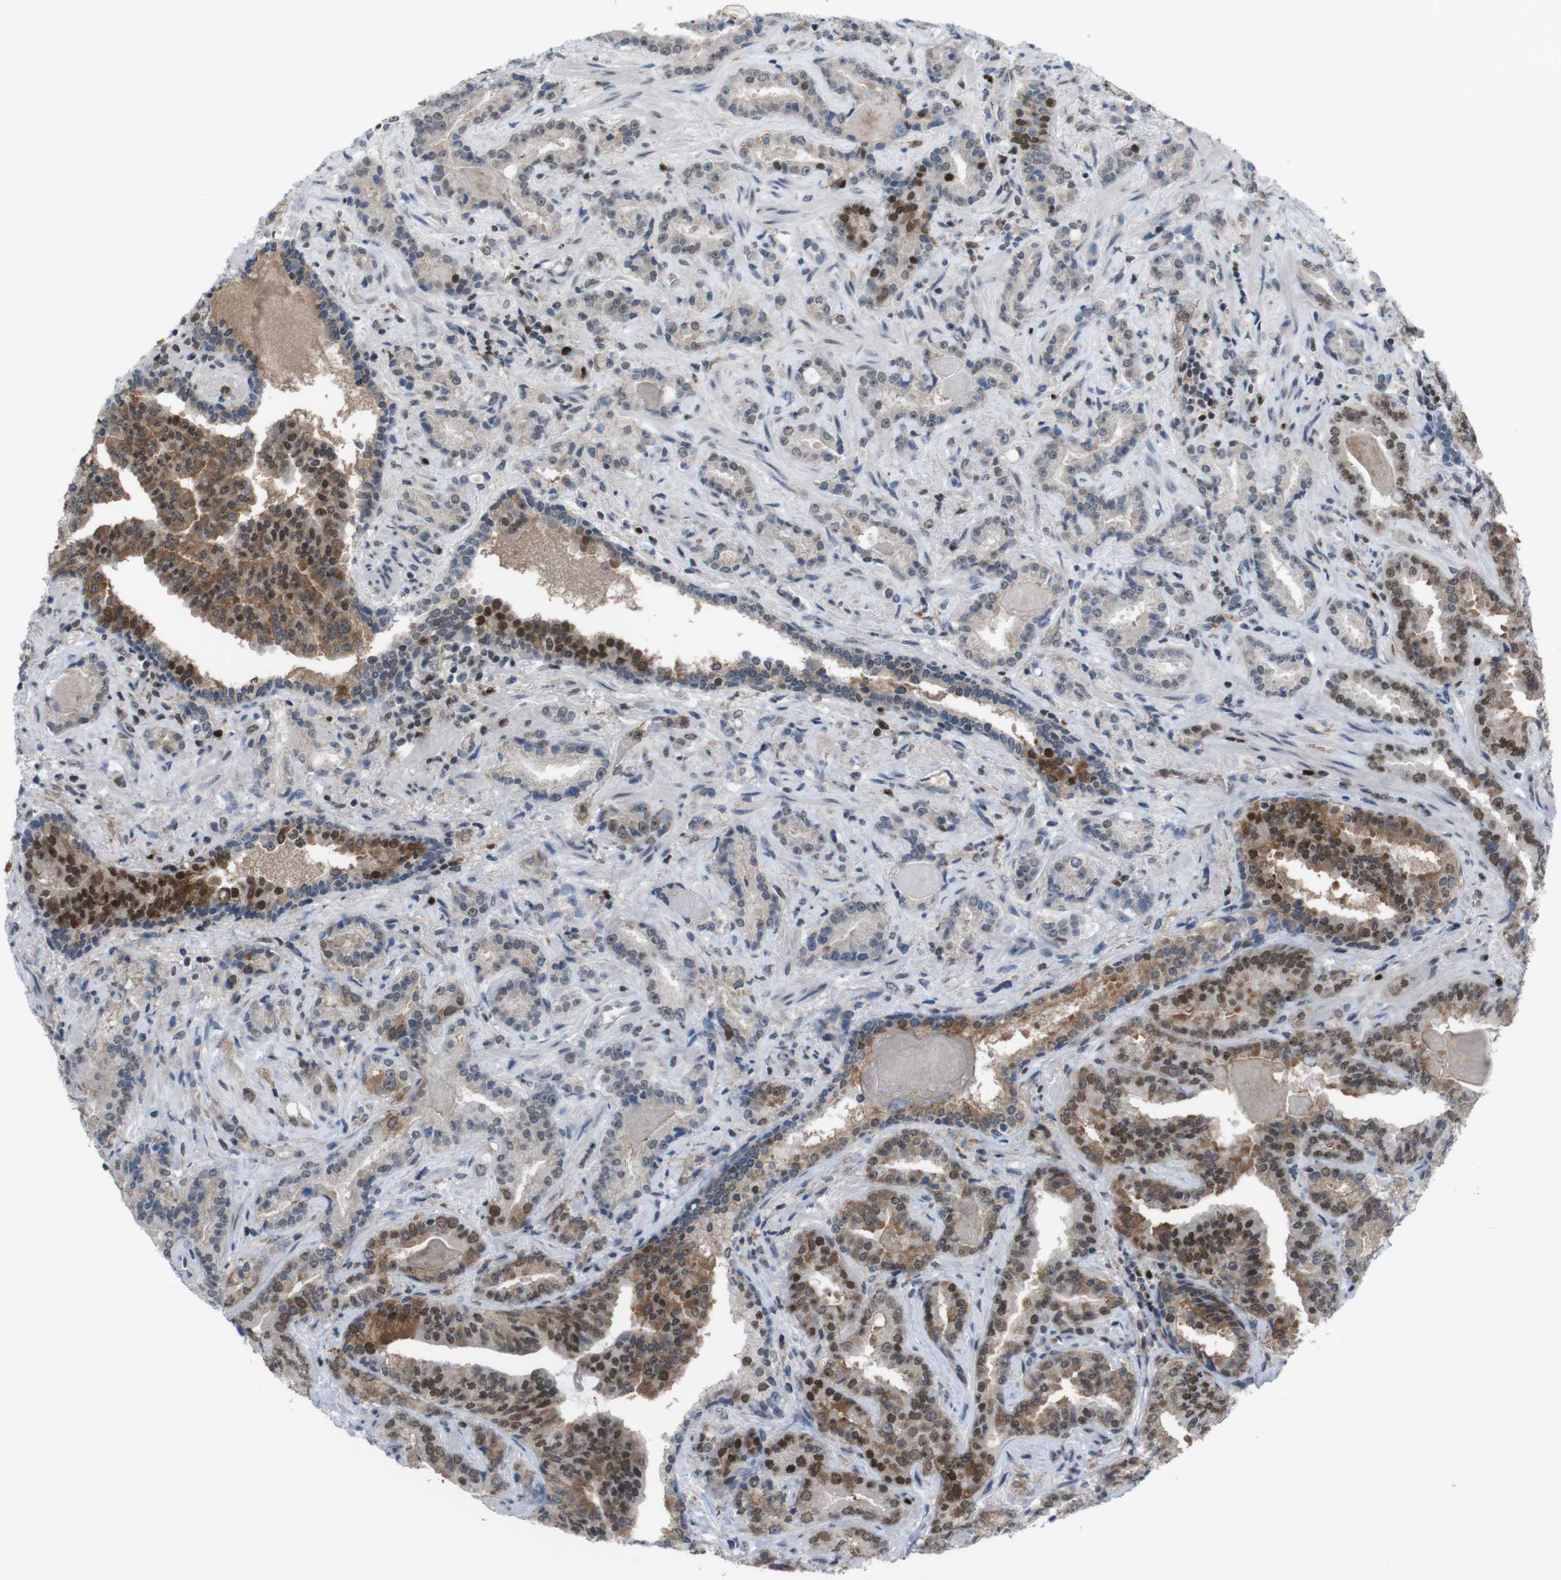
{"staining": {"intensity": "moderate", "quantity": ">75%", "location": "cytoplasmic/membranous,nuclear"}, "tissue": "prostate cancer", "cell_type": "Tumor cells", "image_type": "cancer", "snomed": [{"axis": "morphology", "description": "Adenocarcinoma, Low grade"}, {"axis": "topography", "description": "Prostate"}], "caption": "This is an image of IHC staining of prostate adenocarcinoma (low-grade), which shows moderate staining in the cytoplasmic/membranous and nuclear of tumor cells.", "gene": "SUB1", "patient": {"sex": "male", "age": 60}}